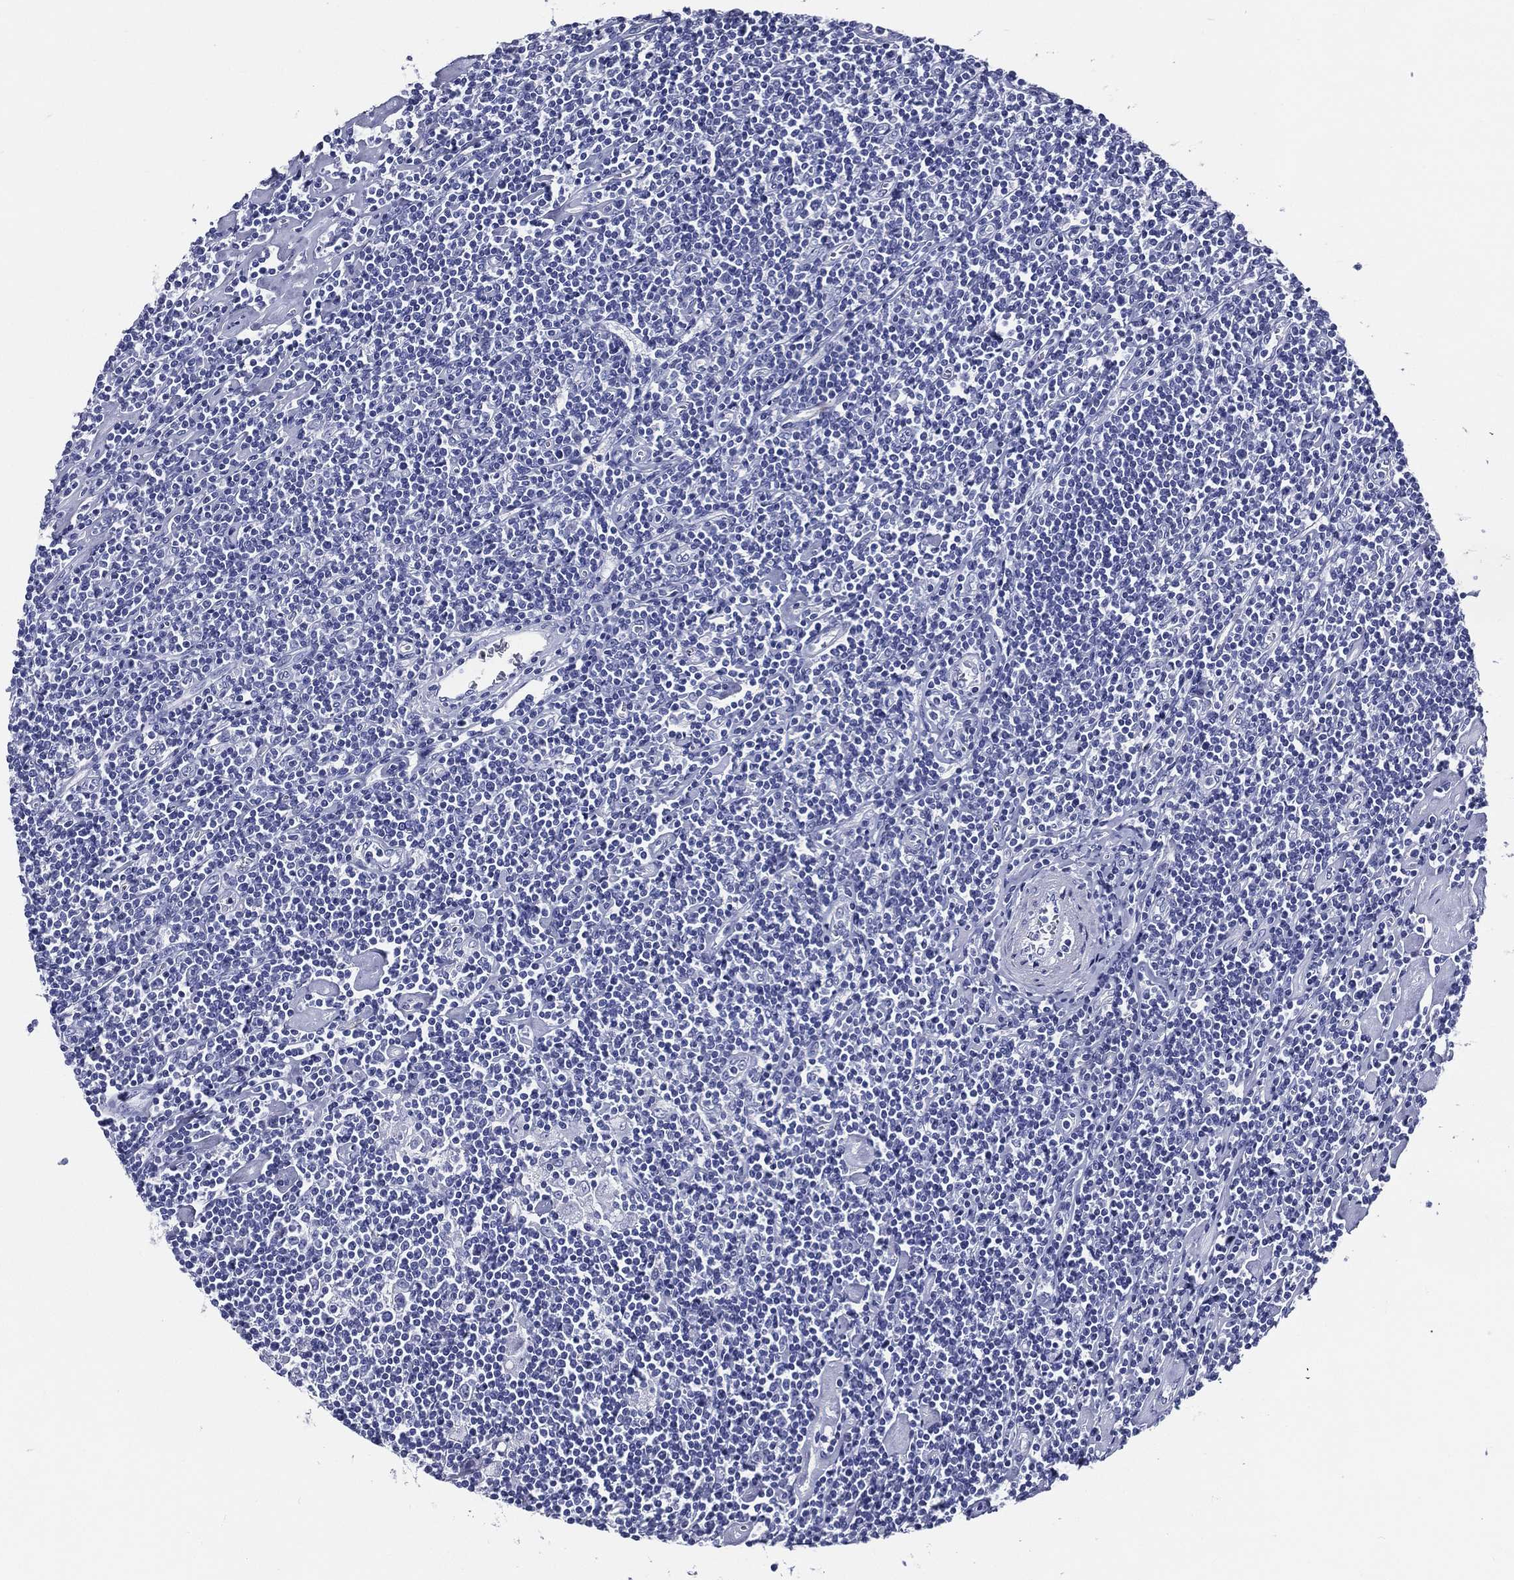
{"staining": {"intensity": "negative", "quantity": "none", "location": "none"}, "tissue": "lymphoma", "cell_type": "Tumor cells", "image_type": "cancer", "snomed": [{"axis": "morphology", "description": "Hodgkin's disease, NOS"}, {"axis": "topography", "description": "Lymph node"}], "caption": "Photomicrograph shows no significant protein positivity in tumor cells of lymphoma.", "gene": "ACE2", "patient": {"sex": "male", "age": 40}}